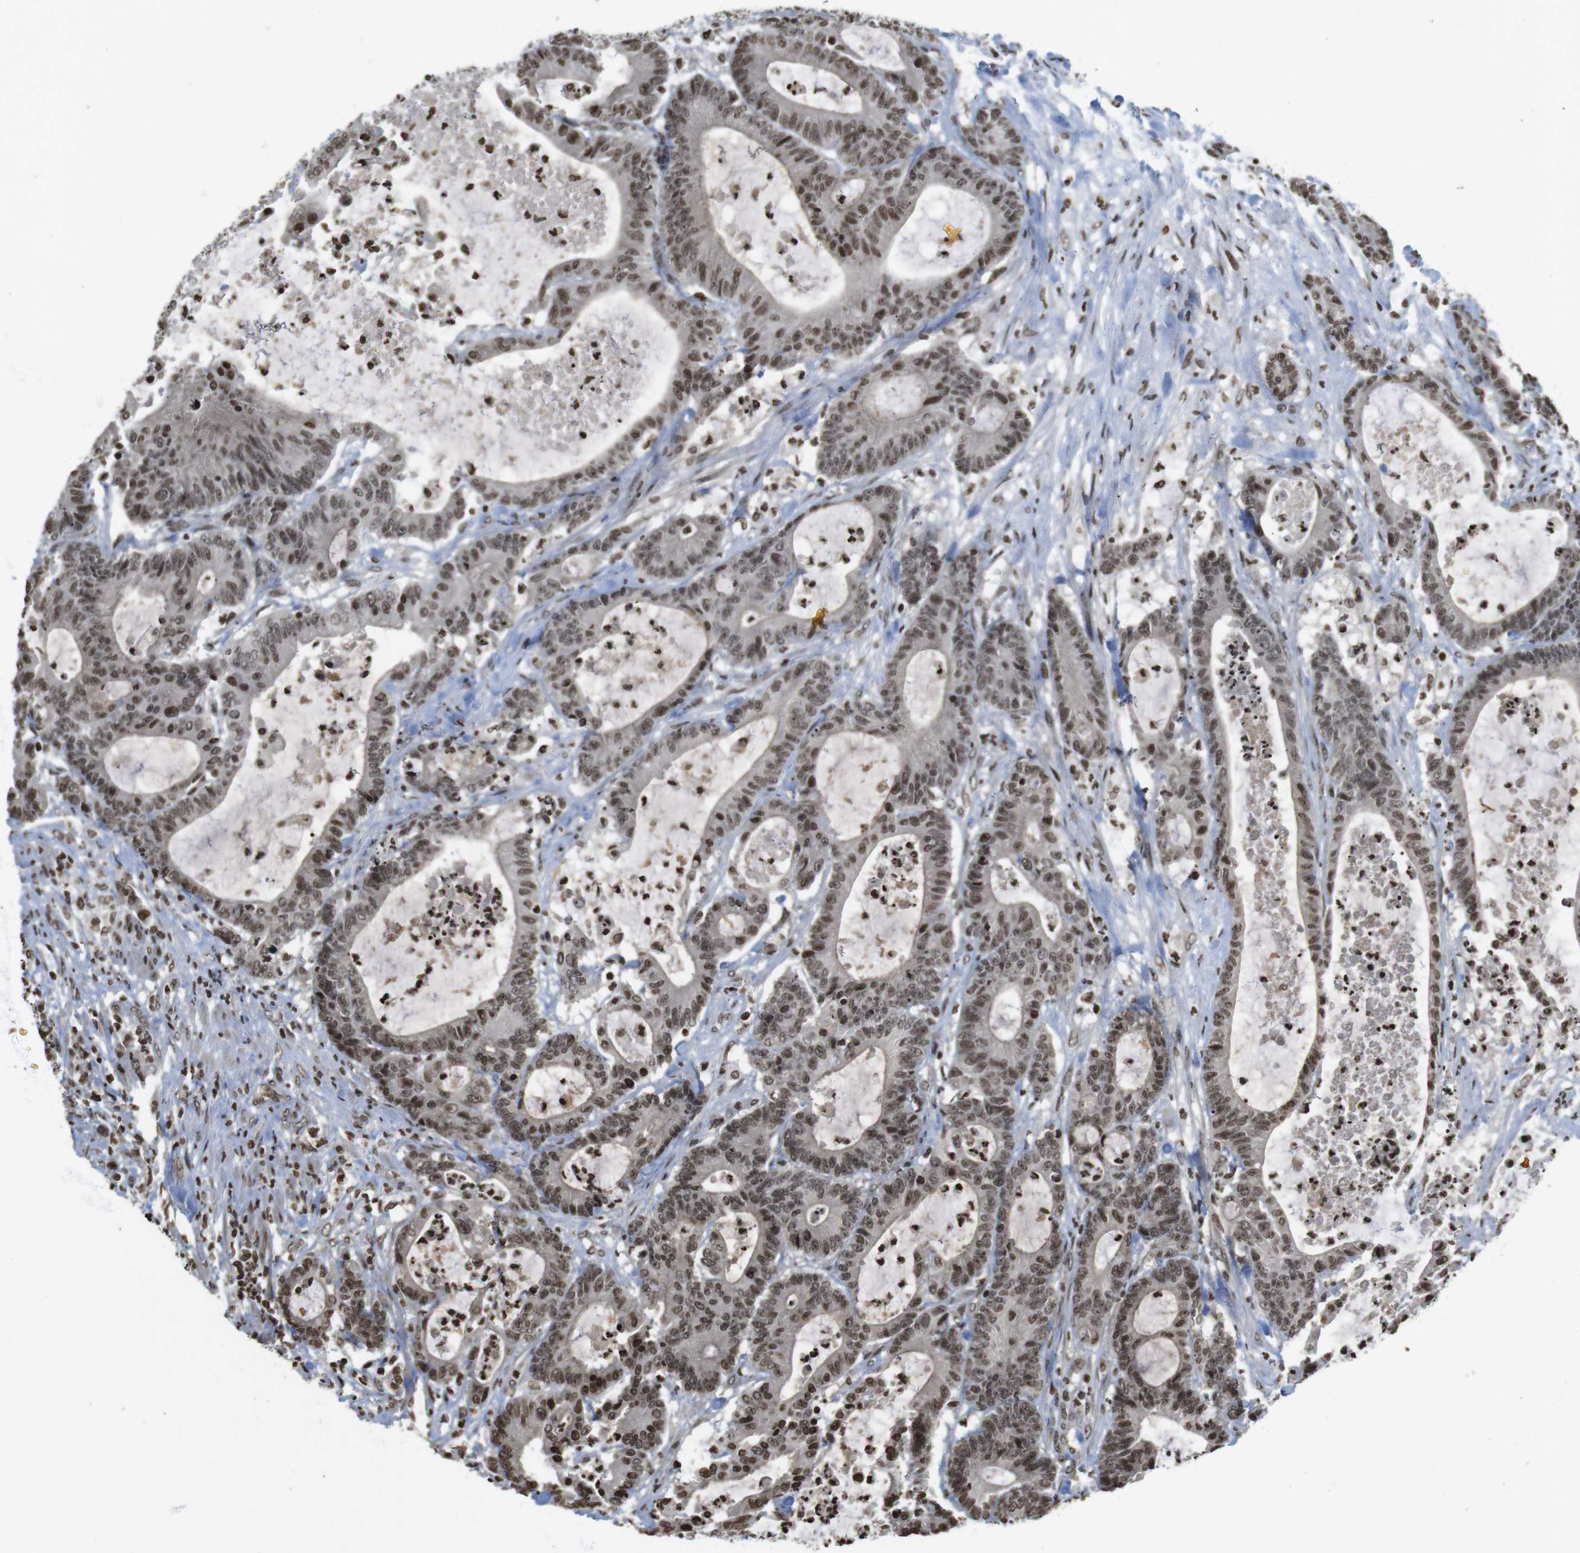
{"staining": {"intensity": "weak", "quantity": ">75%", "location": "cytoplasmic/membranous,nuclear"}, "tissue": "colorectal cancer", "cell_type": "Tumor cells", "image_type": "cancer", "snomed": [{"axis": "morphology", "description": "Adenocarcinoma, NOS"}, {"axis": "topography", "description": "Colon"}], "caption": "Protein expression analysis of human colorectal cancer (adenocarcinoma) reveals weak cytoplasmic/membranous and nuclear positivity in about >75% of tumor cells. (Stains: DAB in brown, nuclei in blue, Microscopy: brightfield microscopy at high magnification).", "gene": "FOXA3", "patient": {"sex": "female", "age": 84}}